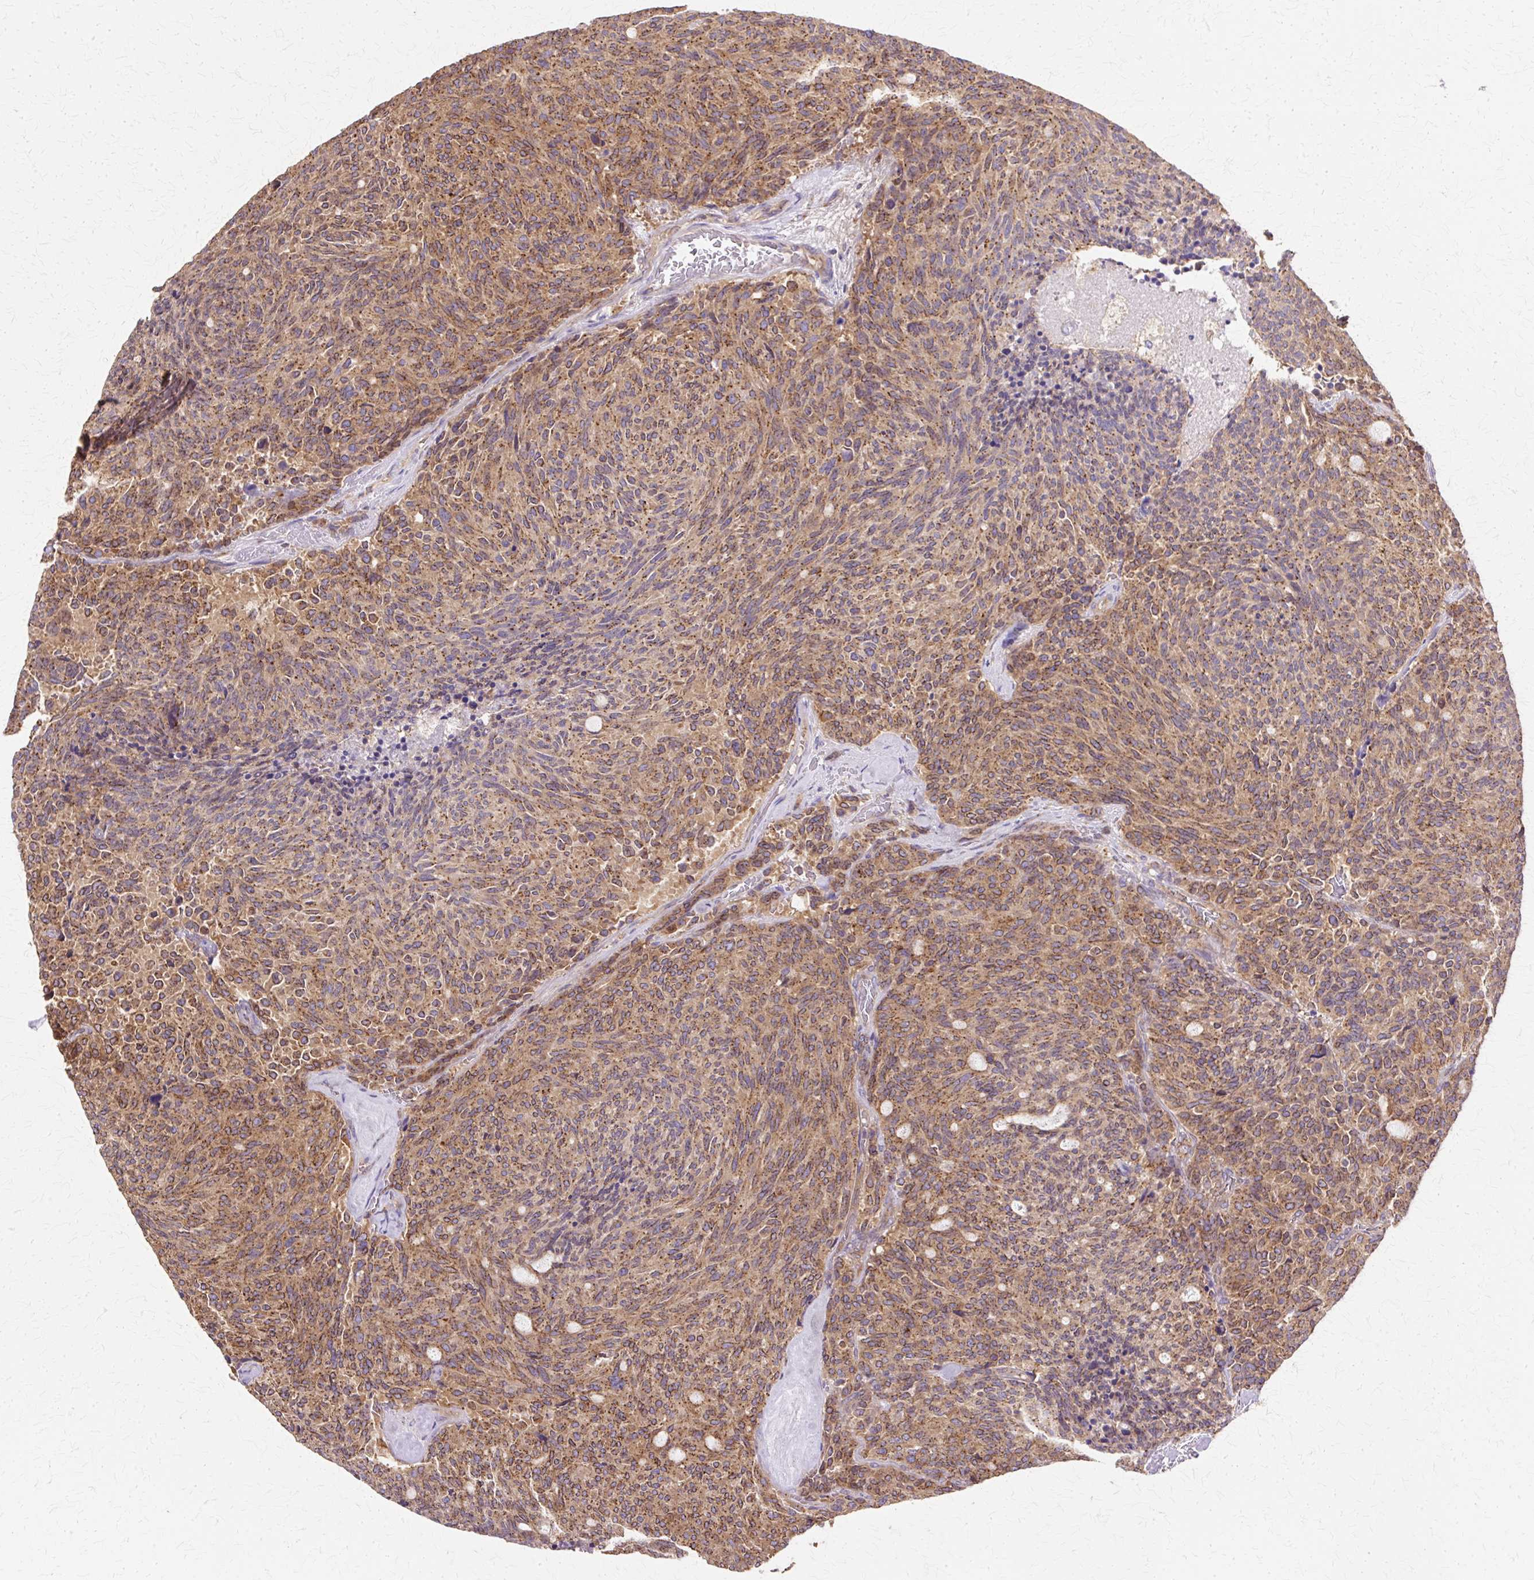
{"staining": {"intensity": "moderate", "quantity": ">75%", "location": "cytoplasmic/membranous"}, "tissue": "carcinoid", "cell_type": "Tumor cells", "image_type": "cancer", "snomed": [{"axis": "morphology", "description": "Carcinoid, malignant, NOS"}, {"axis": "topography", "description": "Pancreas"}], "caption": "Human malignant carcinoid stained with a protein marker shows moderate staining in tumor cells.", "gene": "COPB1", "patient": {"sex": "female", "age": 54}}